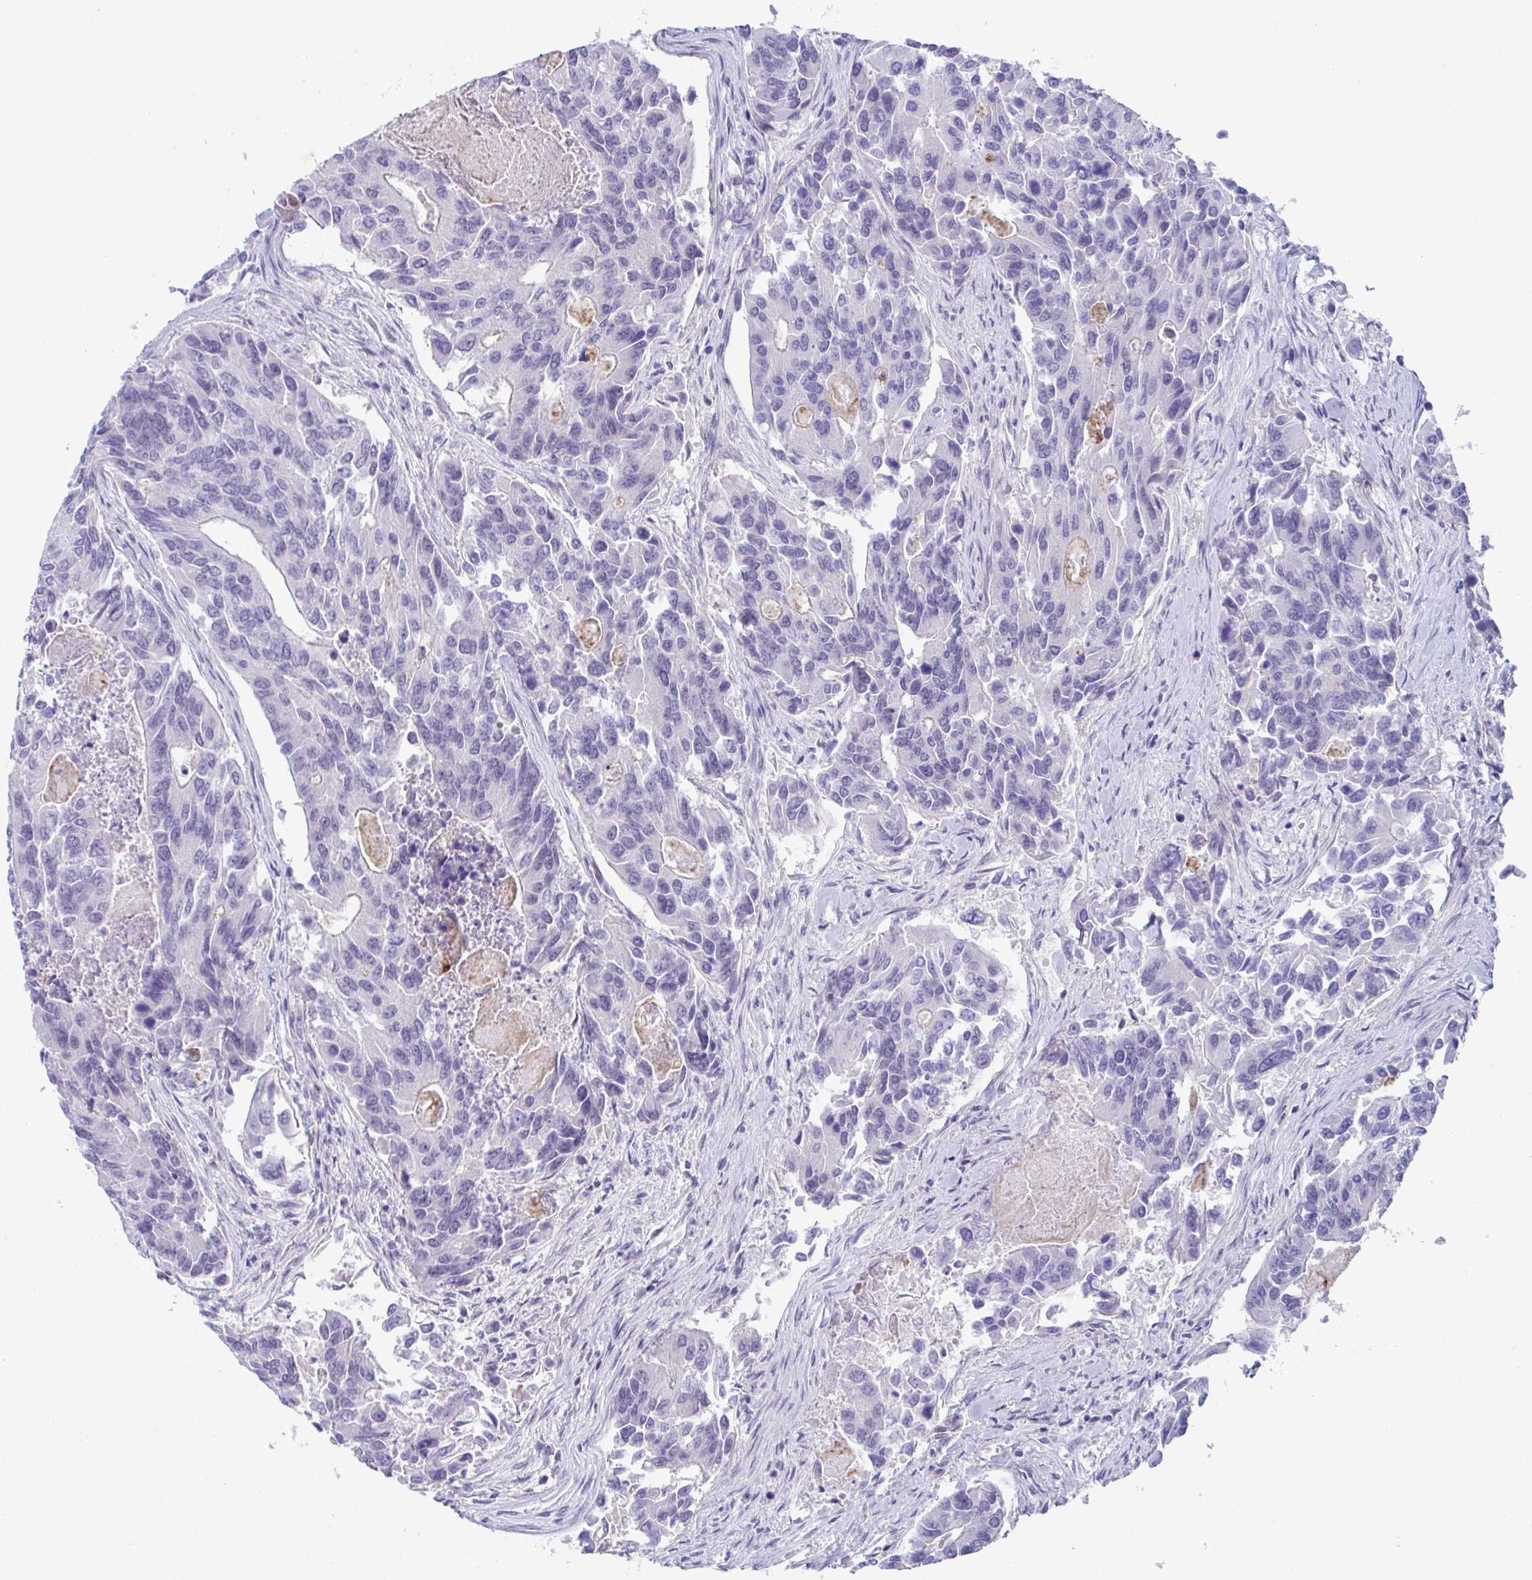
{"staining": {"intensity": "negative", "quantity": "none", "location": "none"}, "tissue": "colorectal cancer", "cell_type": "Tumor cells", "image_type": "cancer", "snomed": [{"axis": "morphology", "description": "Adenocarcinoma, NOS"}, {"axis": "topography", "description": "Colon"}], "caption": "Colorectal cancer was stained to show a protein in brown. There is no significant staining in tumor cells.", "gene": "USP35", "patient": {"sex": "female", "age": 67}}